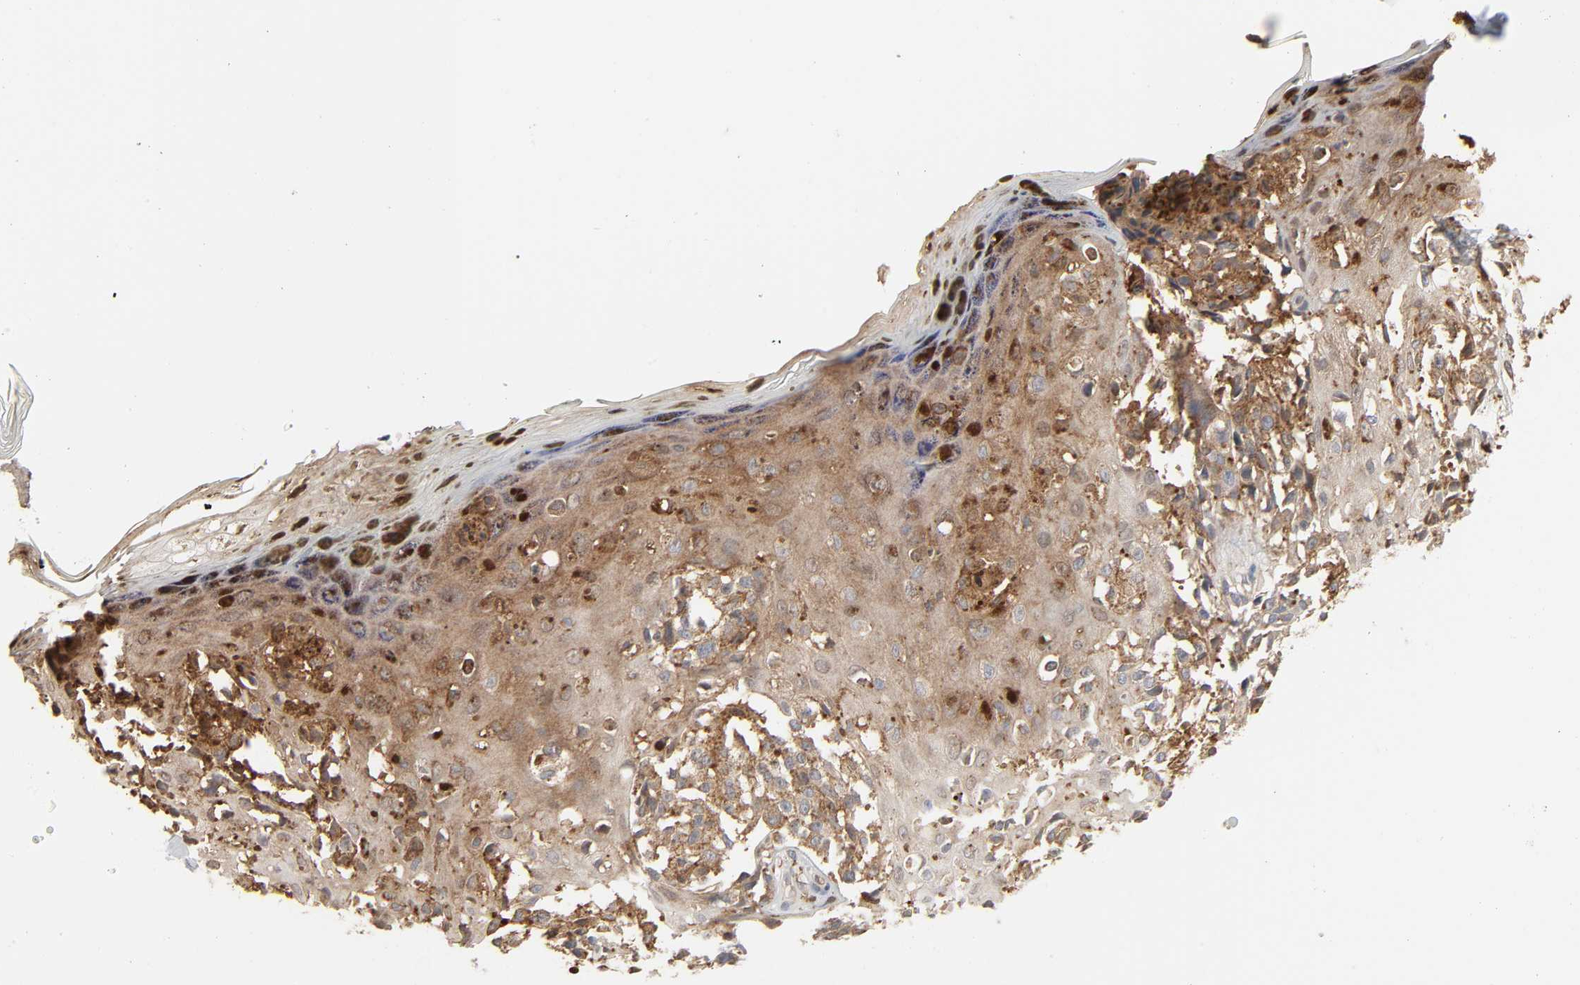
{"staining": {"intensity": "moderate", "quantity": ">75%", "location": "cytoplasmic/membranous"}, "tissue": "melanoma", "cell_type": "Tumor cells", "image_type": "cancer", "snomed": [{"axis": "morphology", "description": "Malignant melanoma, NOS"}, {"axis": "topography", "description": "Skin"}], "caption": "Protein positivity by IHC demonstrates moderate cytoplasmic/membranous staining in approximately >75% of tumor cells in malignant melanoma. (Stains: DAB in brown, nuclei in blue, Microscopy: brightfield microscopy at high magnification).", "gene": "NDRG2", "patient": {"sex": "female", "age": 38}}